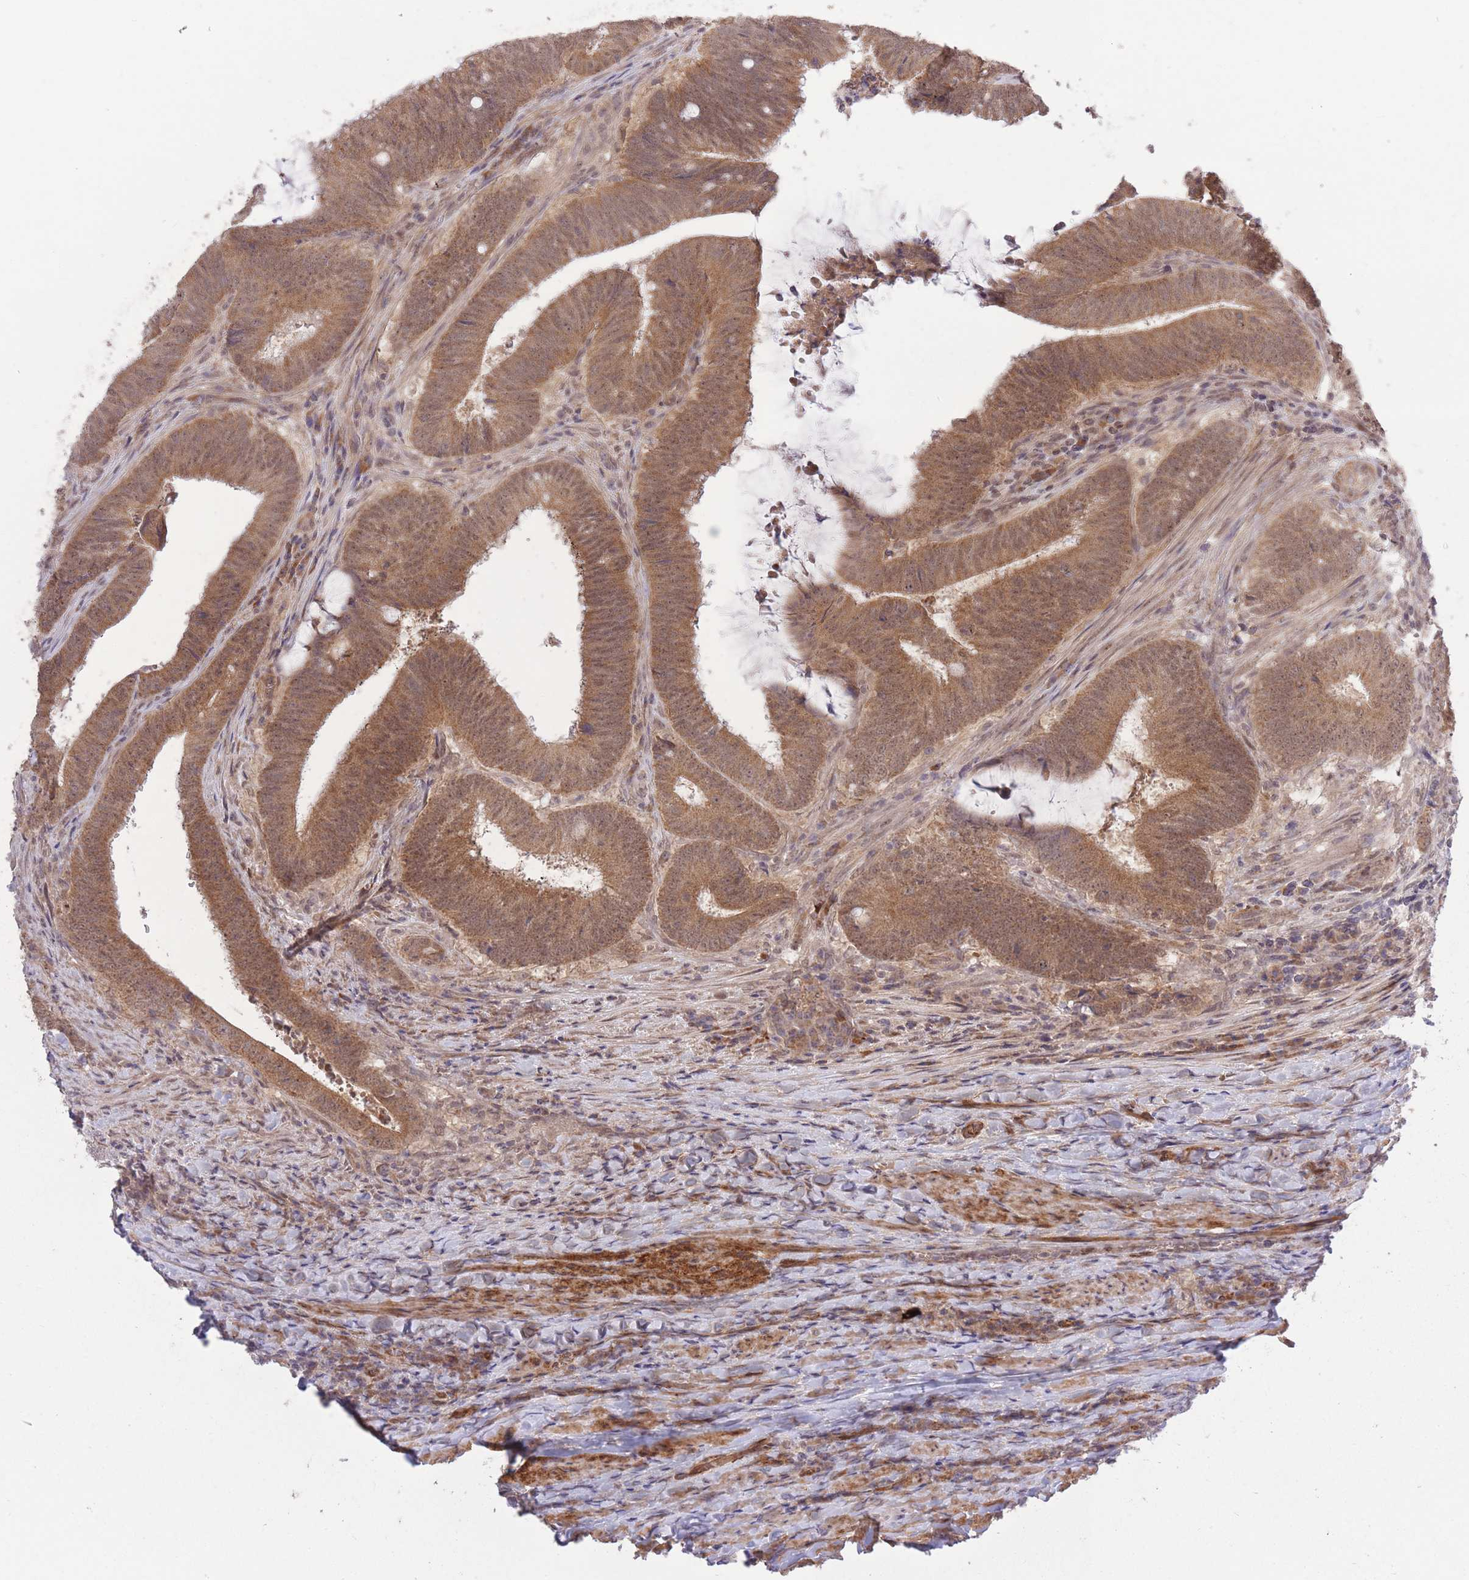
{"staining": {"intensity": "moderate", "quantity": ">75%", "location": "cytoplasmic/membranous"}, "tissue": "colorectal cancer", "cell_type": "Tumor cells", "image_type": "cancer", "snomed": [{"axis": "morphology", "description": "Adenocarcinoma, NOS"}, {"axis": "topography", "description": "Colon"}], "caption": "Brown immunohistochemical staining in human colorectal cancer (adenocarcinoma) shows moderate cytoplasmic/membranous staining in about >75% of tumor cells.", "gene": "ELOA2", "patient": {"sex": "female", "age": 43}}